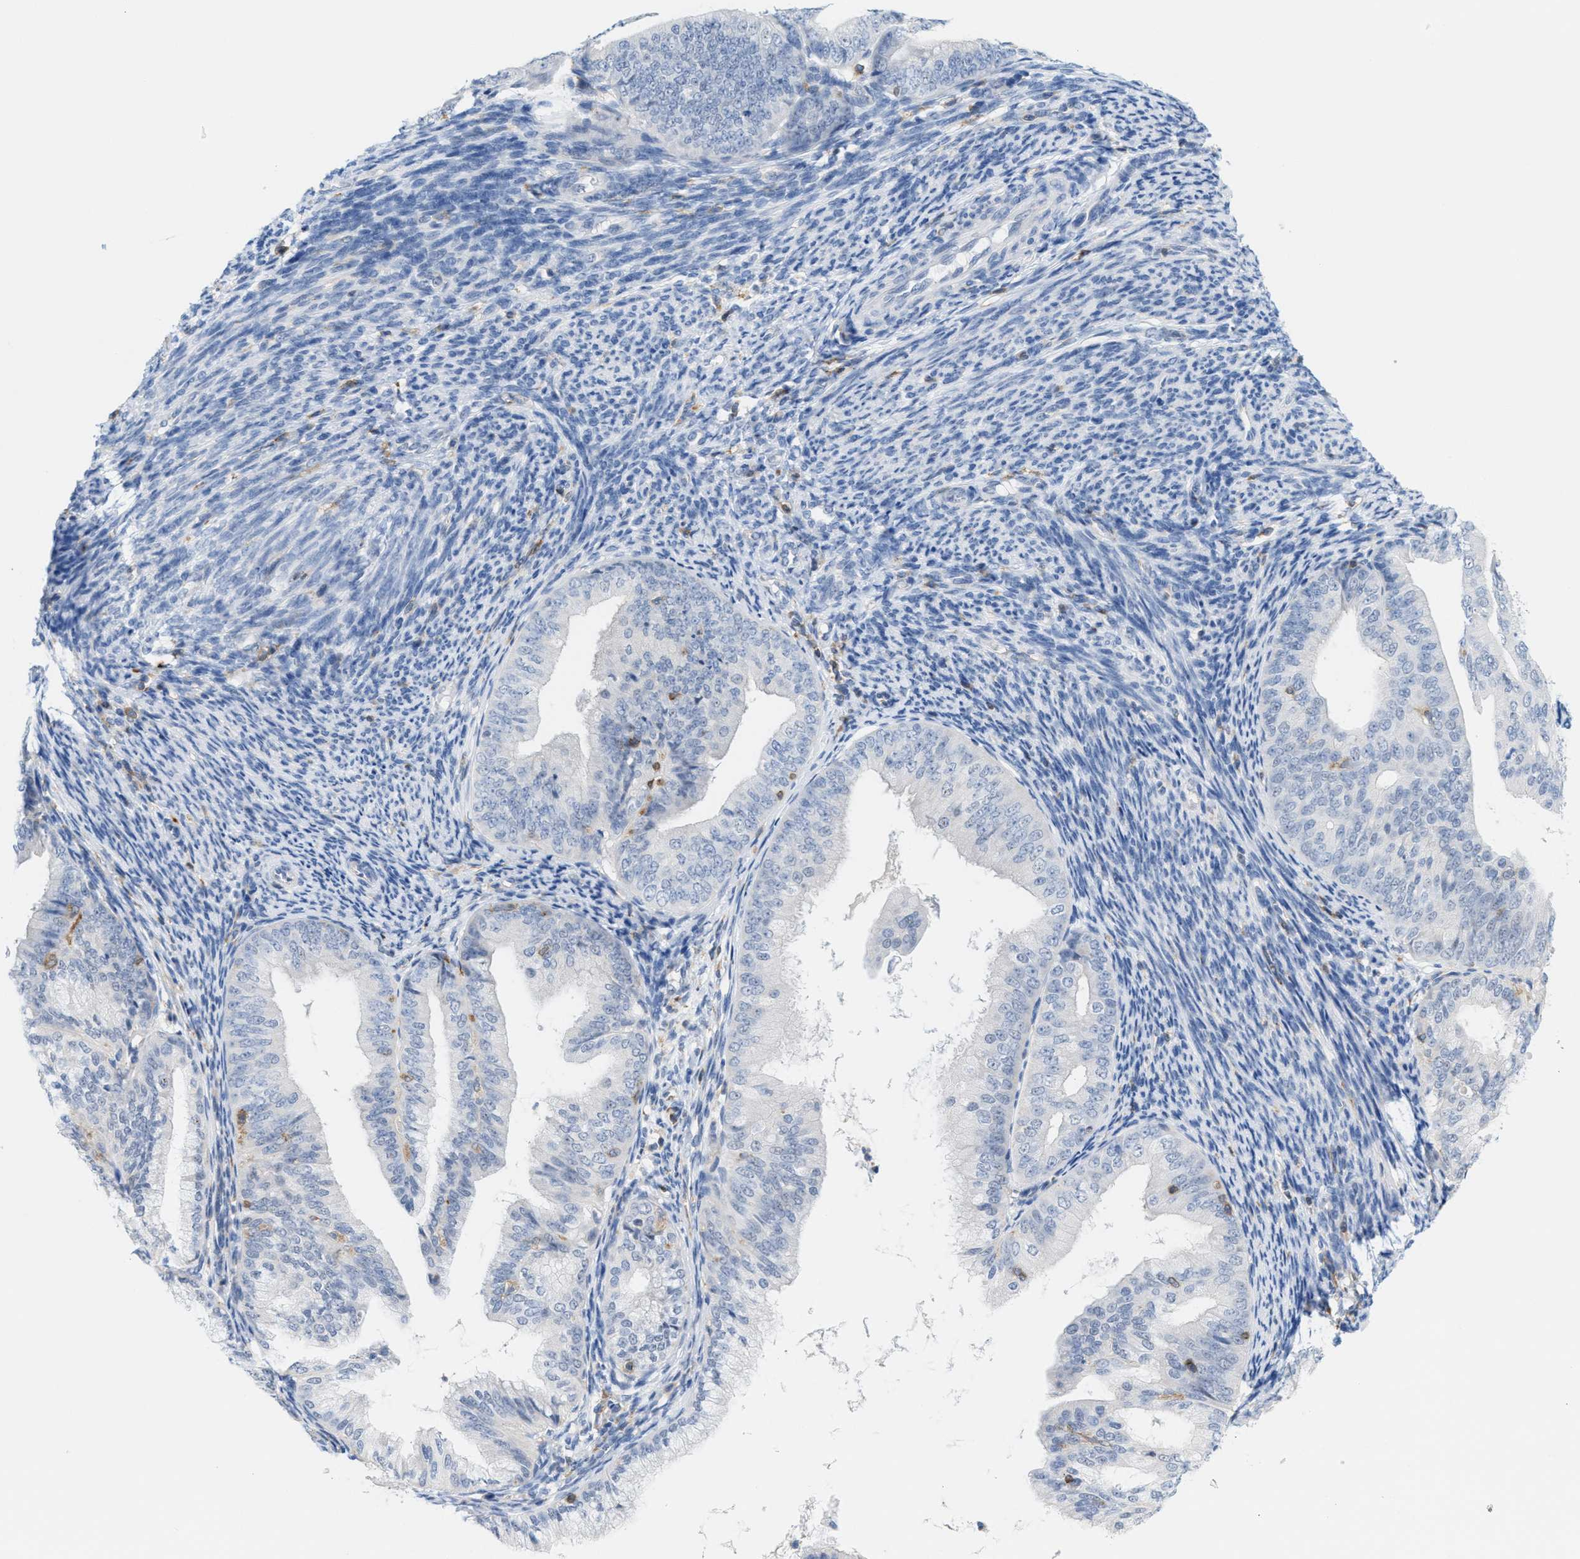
{"staining": {"intensity": "negative", "quantity": "none", "location": "none"}, "tissue": "endometrial cancer", "cell_type": "Tumor cells", "image_type": "cancer", "snomed": [{"axis": "morphology", "description": "Adenocarcinoma, NOS"}, {"axis": "topography", "description": "Endometrium"}], "caption": "This is an immunohistochemistry photomicrograph of endometrial cancer. There is no staining in tumor cells.", "gene": "IL16", "patient": {"sex": "female", "age": 63}}